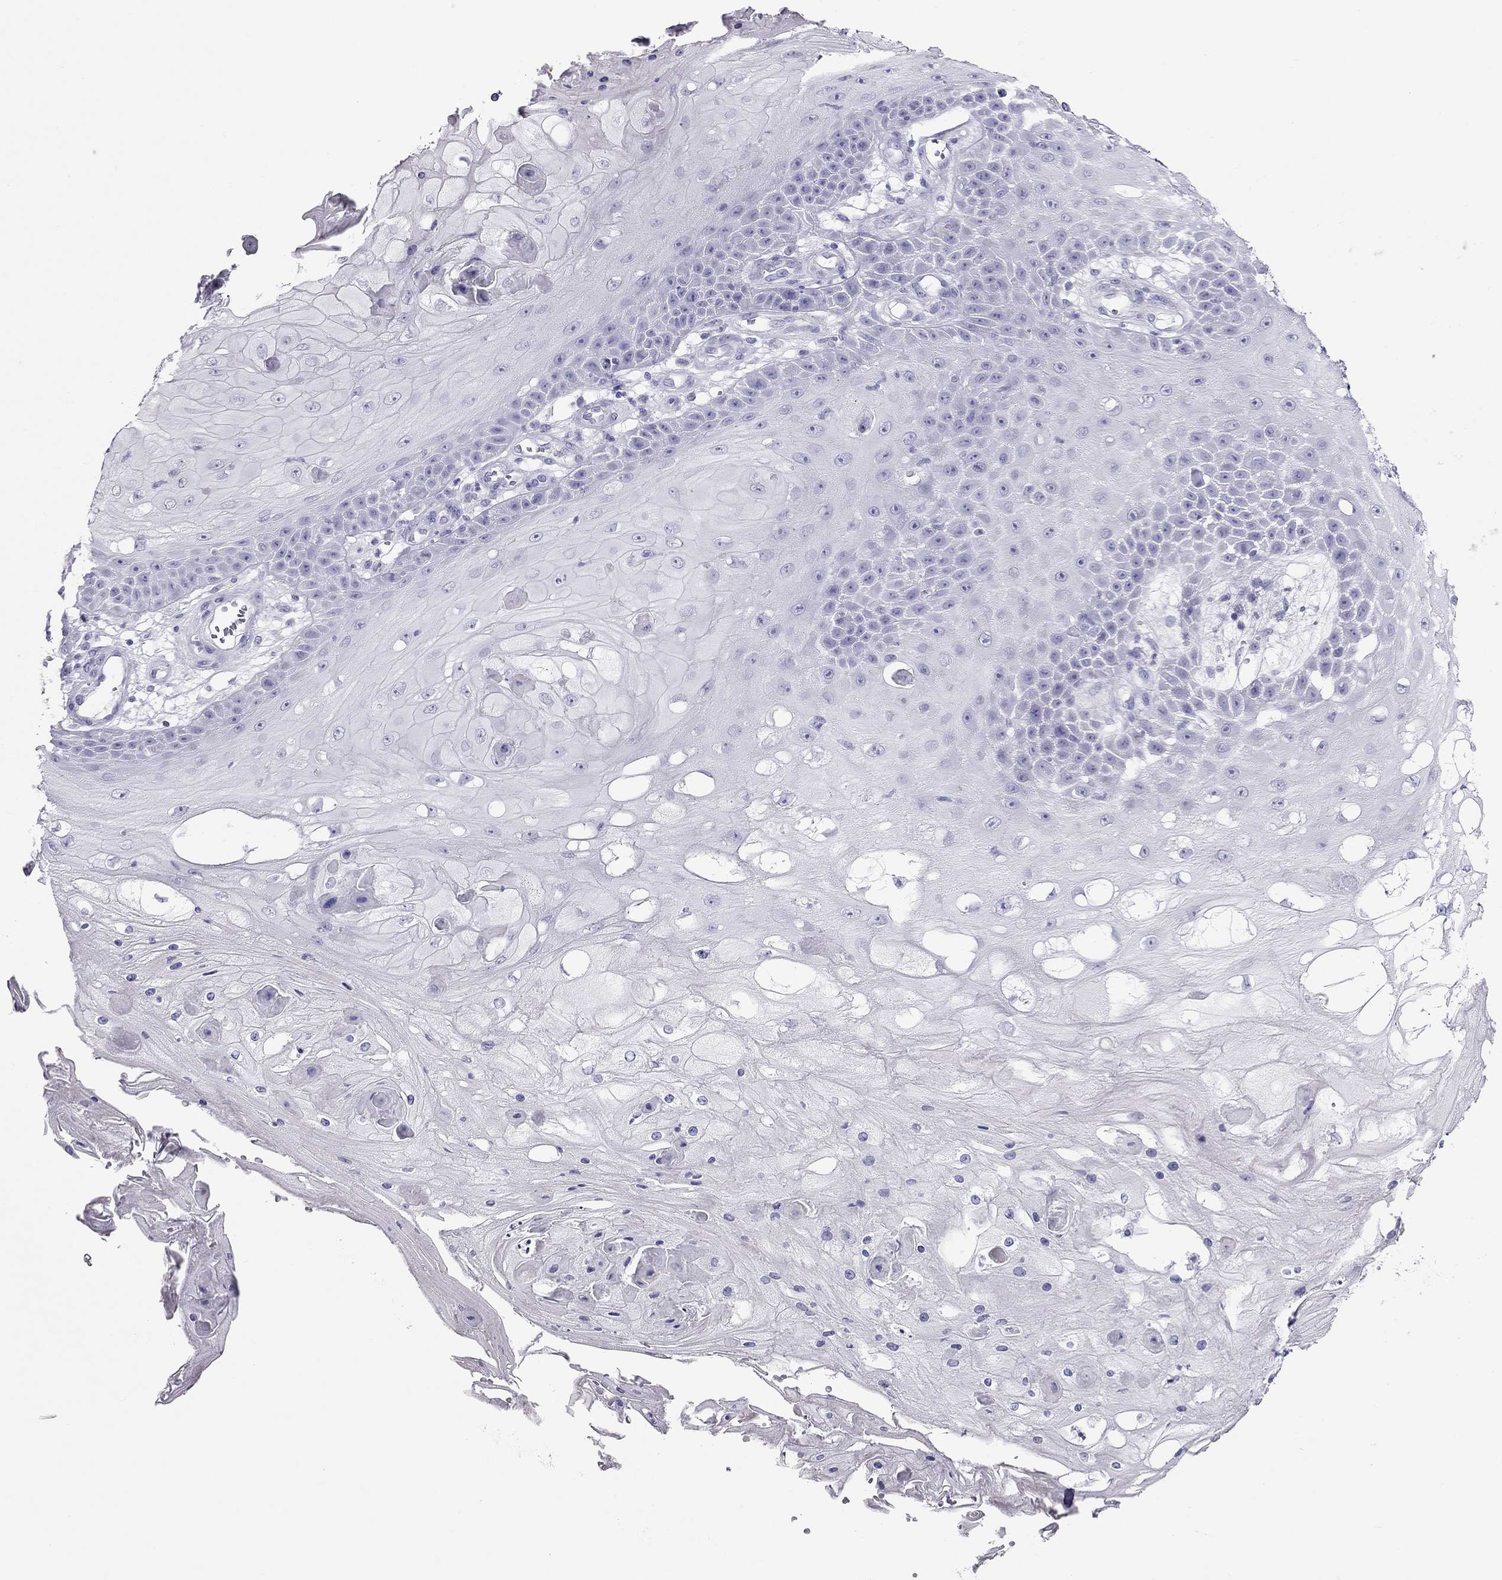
{"staining": {"intensity": "negative", "quantity": "none", "location": "none"}, "tissue": "skin cancer", "cell_type": "Tumor cells", "image_type": "cancer", "snomed": [{"axis": "morphology", "description": "Squamous cell carcinoma, NOS"}, {"axis": "topography", "description": "Skin"}], "caption": "Immunohistochemistry (IHC) histopathology image of neoplastic tissue: skin squamous cell carcinoma stained with DAB exhibits no significant protein expression in tumor cells.", "gene": "TEX14", "patient": {"sex": "male", "age": 70}}